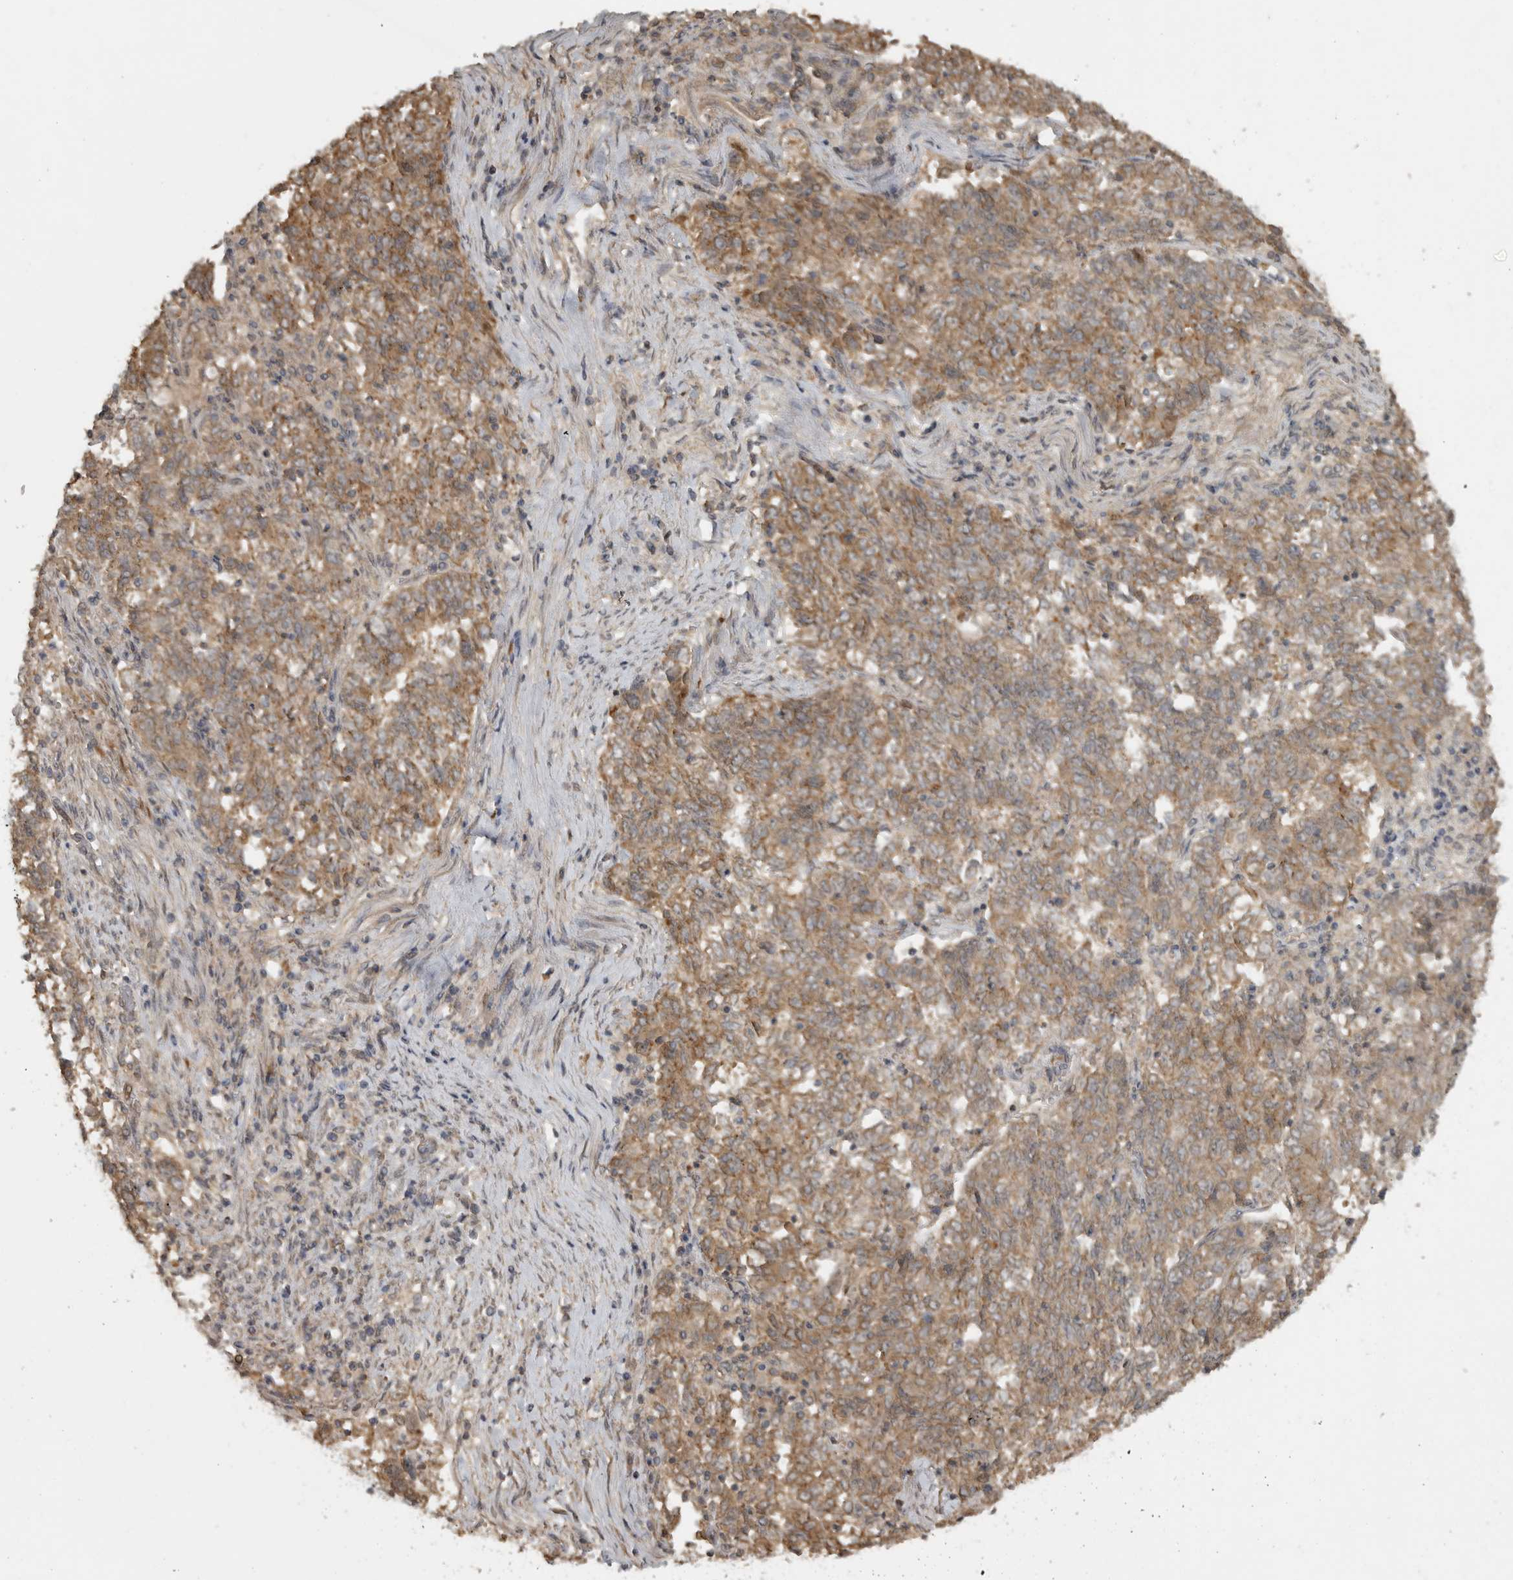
{"staining": {"intensity": "moderate", "quantity": ">75%", "location": "cytoplasmic/membranous"}, "tissue": "endometrial cancer", "cell_type": "Tumor cells", "image_type": "cancer", "snomed": [{"axis": "morphology", "description": "Adenocarcinoma, NOS"}, {"axis": "topography", "description": "Endometrium"}], "caption": "Tumor cells display moderate cytoplasmic/membranous expression in about >75% of cells in endometrial cancer.", "gene": "LLGL1", "patient": {"sex": "female", "age": 80}}